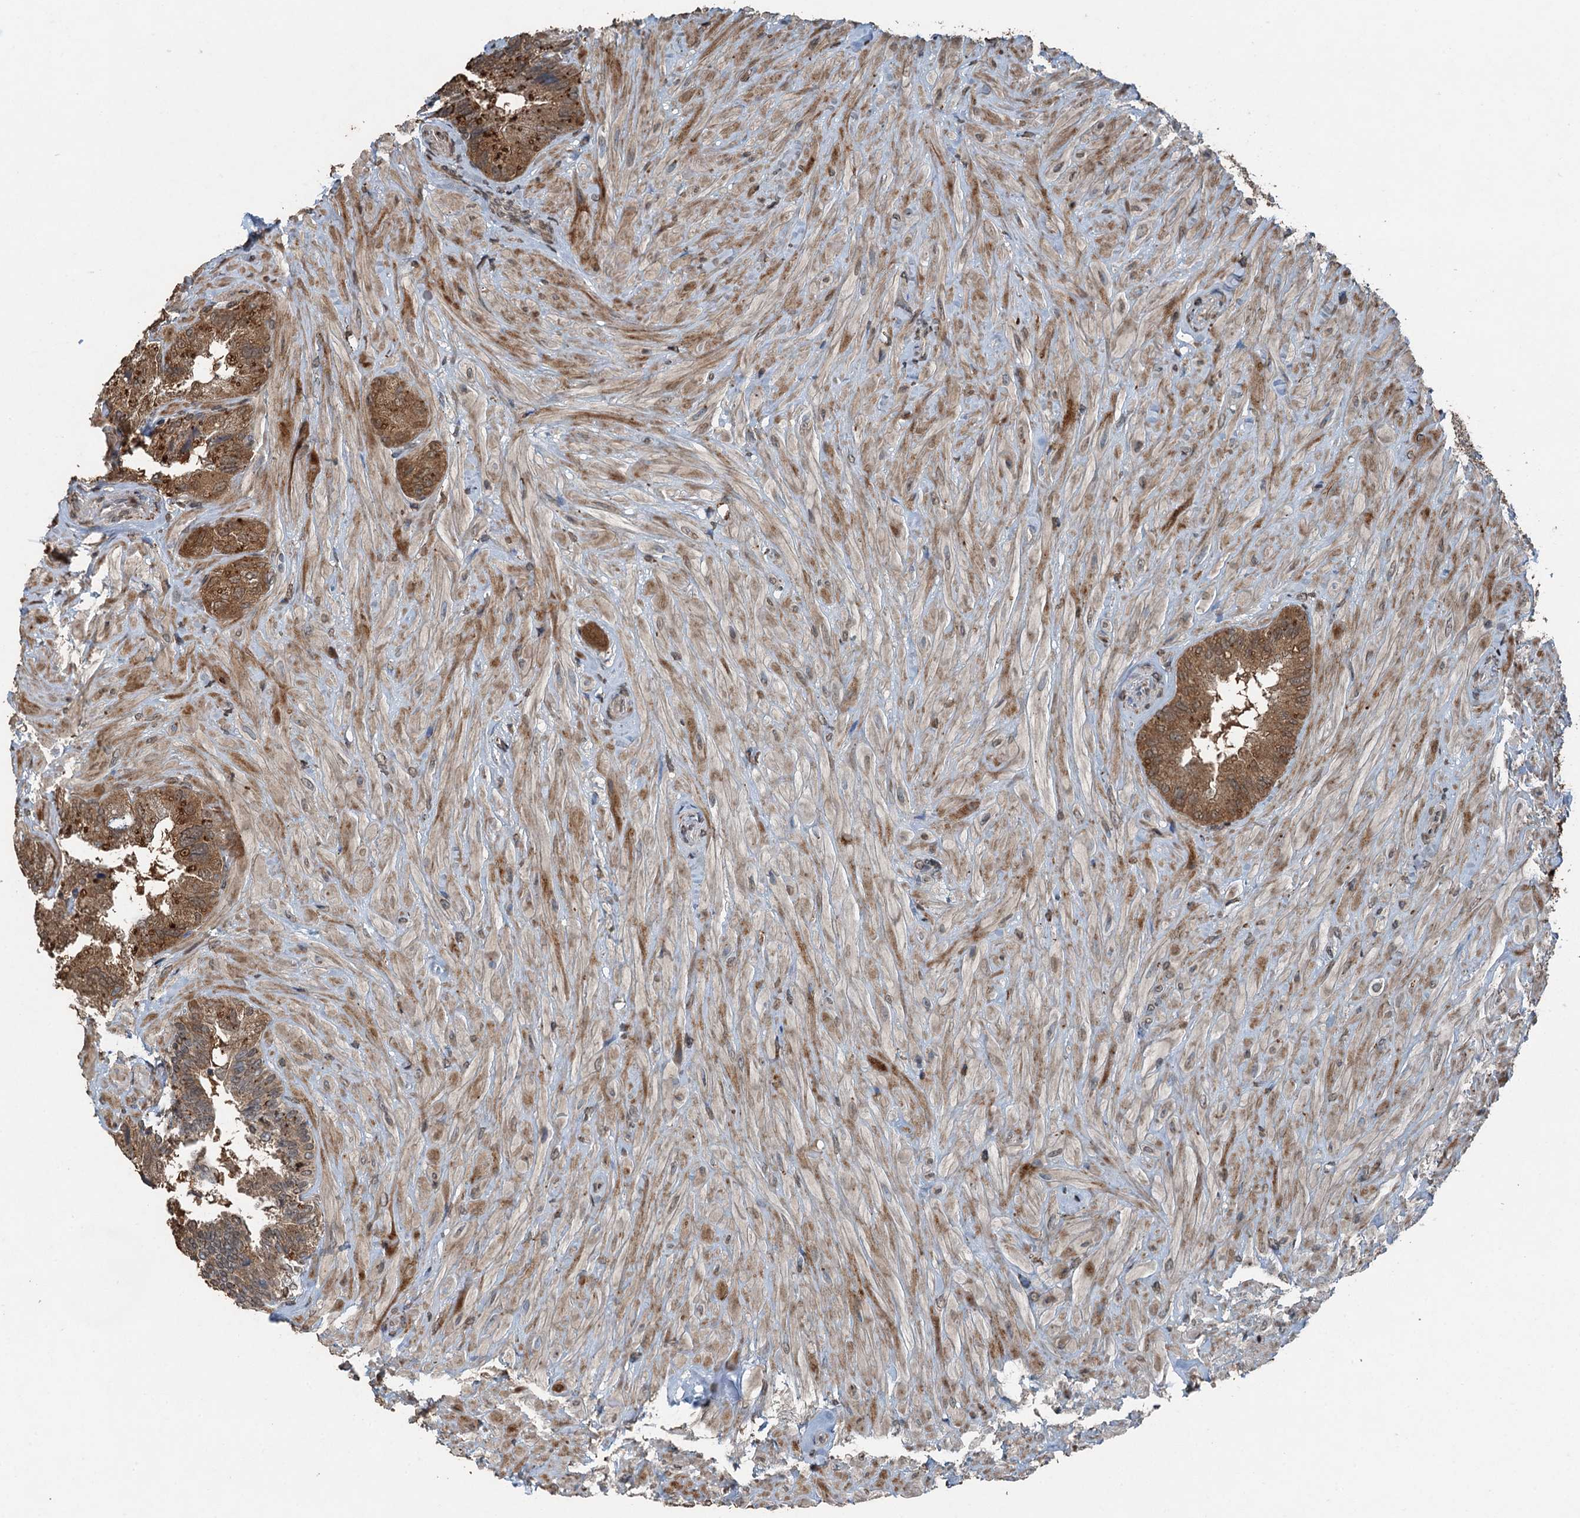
{"staining": {"intensity": "moderate", "quantity": ">75%", "location": "cytoplasmic/membranous"}, "tissue": "seminal vesicle", "cell_type": "Glandular cells", "image_type": "normal", "snomed": [{"axis": "morphology", "description": "Normal tissue, NOS"}, {"axis": "topography", "description": "Prostate and seminal vesicle, NOS"}, {"axis": "topography", "description": "Prostate"}, {"axis": "topography", "description": "Seminal veicle"}], "caption": "Immunohistochemistry (IHC) staining of normal seminal vesicle, which displays medium levels of moderate cytoplasmic/membranous expression in about >75% of glandular cells indicating moderate cytoplasmic/membranous protein expression. The staining was performed using DAB (brown) for protein detection and nuclei were counterstained in hematoxylin (blue).", "gene": "TCTN1", "patient": {"sex": "male", "age": 67}}